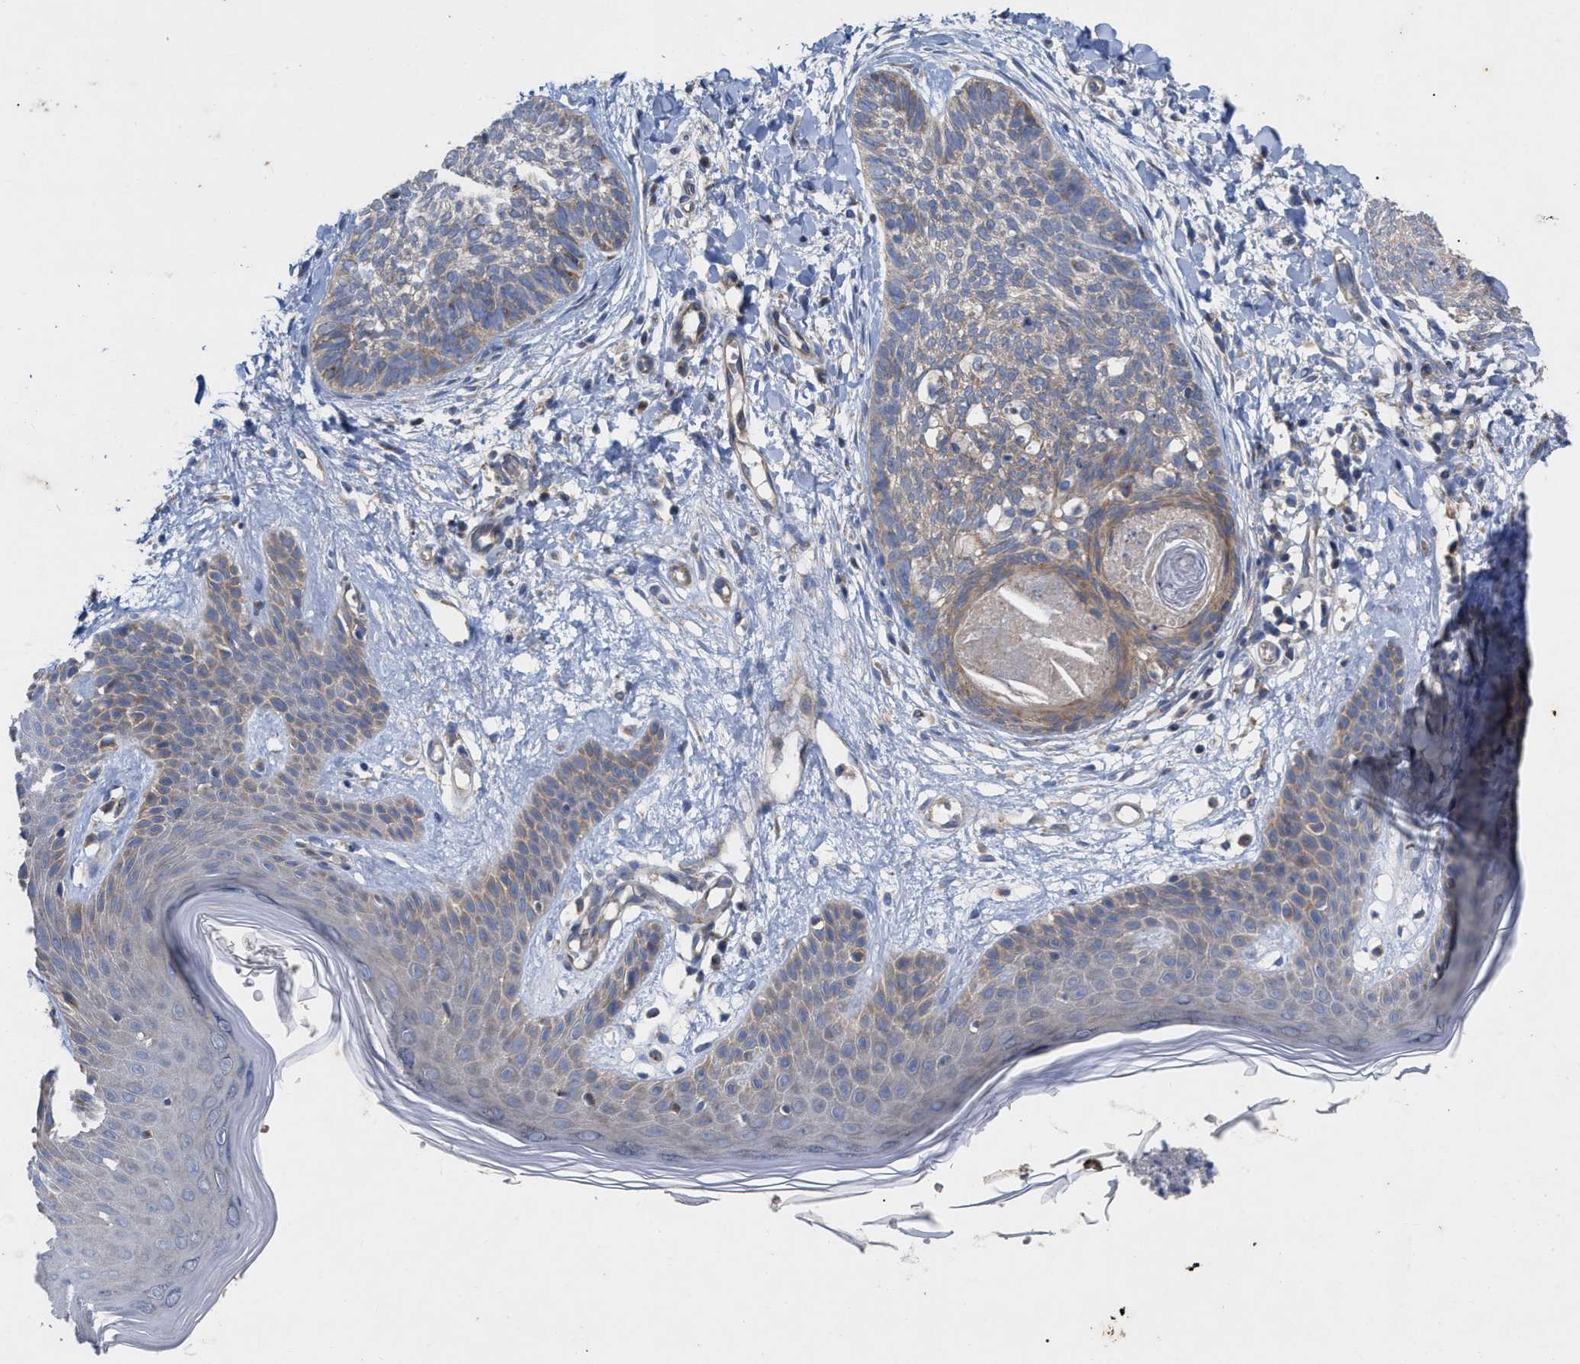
{"staining": {"intensity": "moderate", "quantity": ">75%", "location": "cytoplasmic/membranous"}, "tissue": "skin cancer", "cell_type": "Tumor cells", "image_type": "cancer", "snomed": [{"axis": "morphology", "description": "Basal cell carcinoma"}, {"axis": "topography", "description": "Skin"}], "caption": "Approximately >75% of tumor cells in skin cancer (basal cell carcinoma) show moderate cytoplasmic/membranous protein expression as visualized by brown immunohistochemical staining.", "gene": "VIP", "patient": {"sex": "female", "age": 59}}